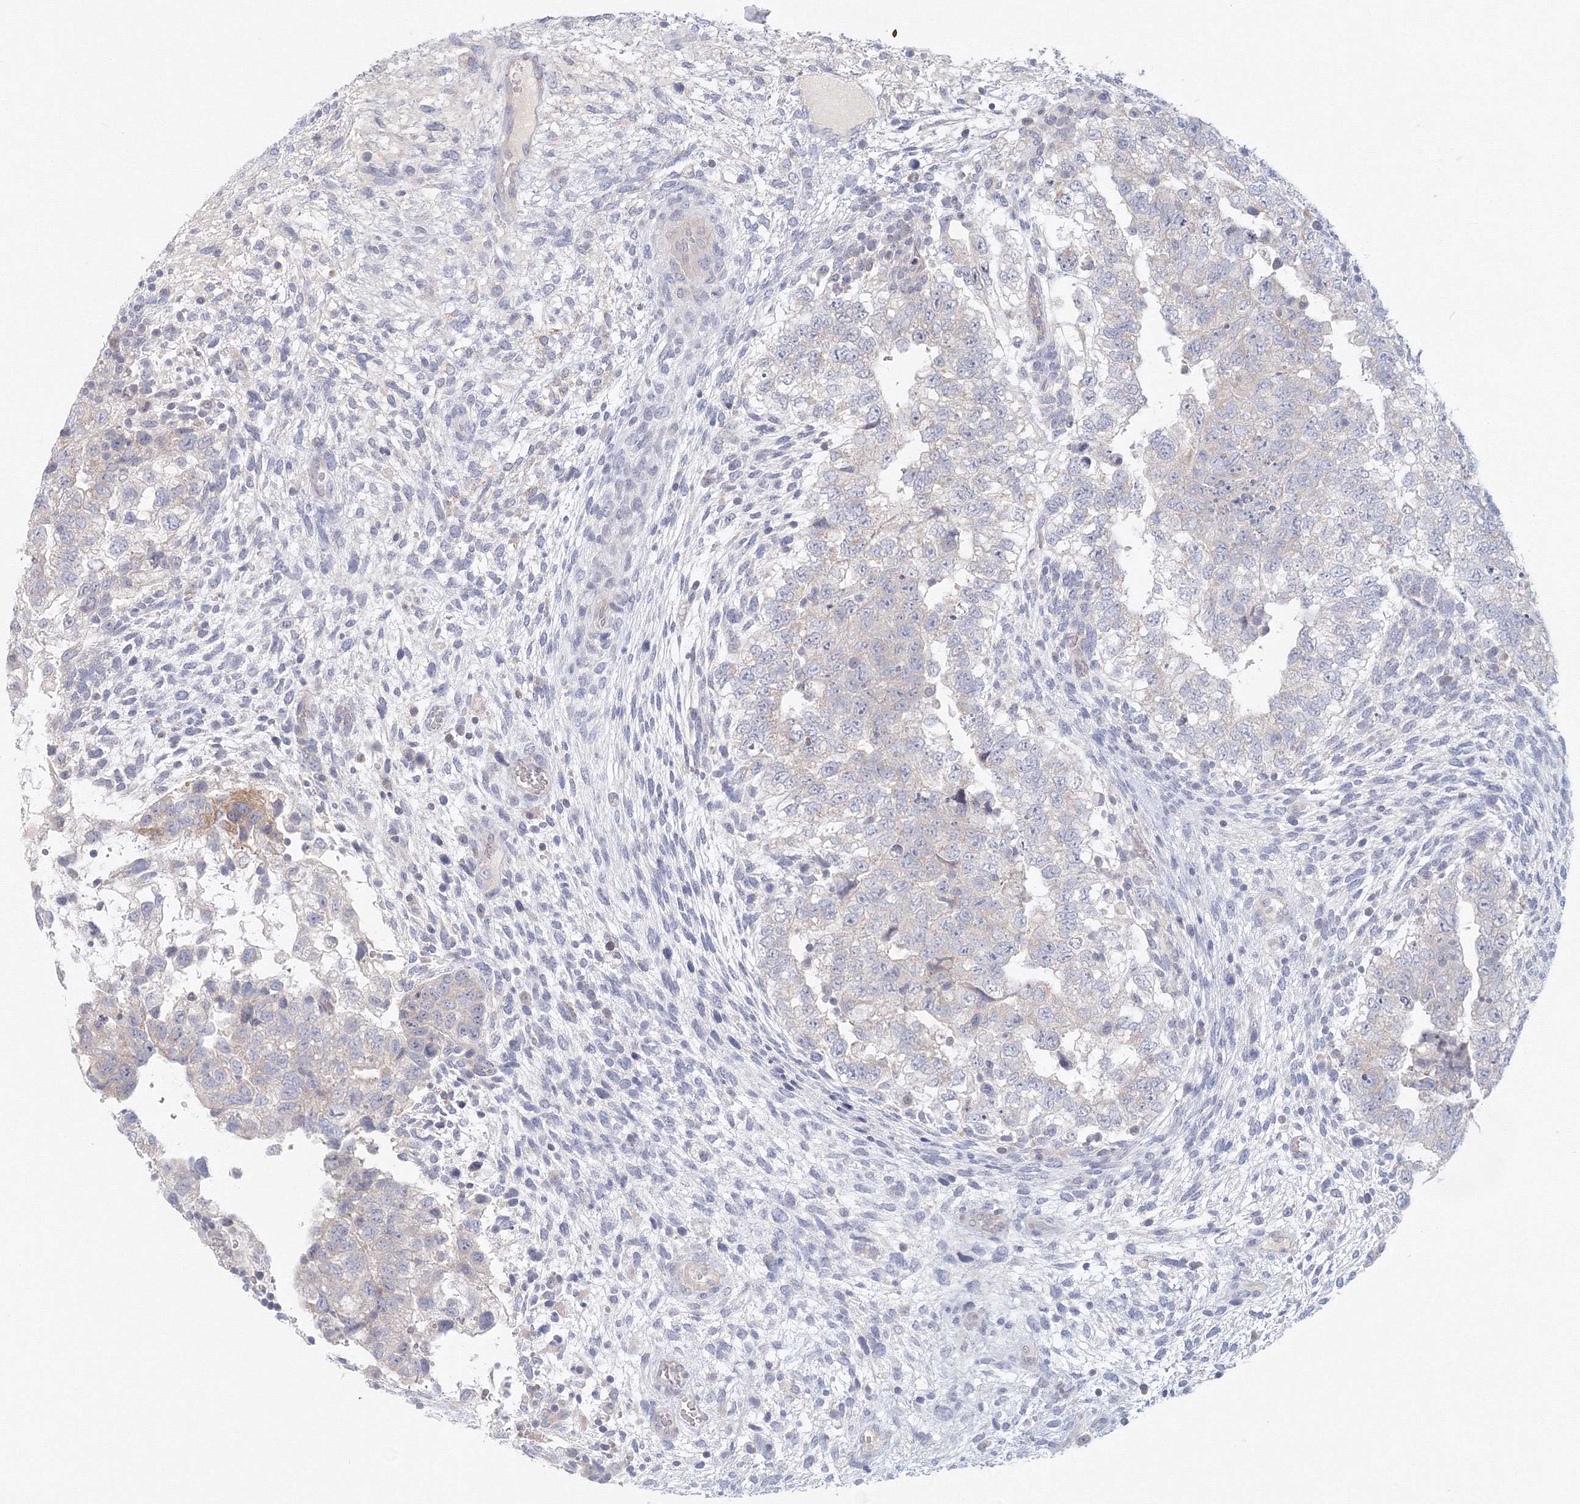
{"staining": {"intensity": "negative", "quantity": "none", "location": "none"}, "tissue": "testis cancer", "cell_type": "Tumor cells", "image_type": "cancer", "snomed": [{"axis": "morphology", "description": "Carcinoma, Embryonal, NOS"}, {"axis": "topography", "description": "Testis"}], "caption": "IHC micrograph of human testis cancer (embryonal carcinoma) stained for a protein (brown), which reveals no positivity in tumor cells.", "gene": "TACC2", "patient": {"sex": "male", "age": 37}}